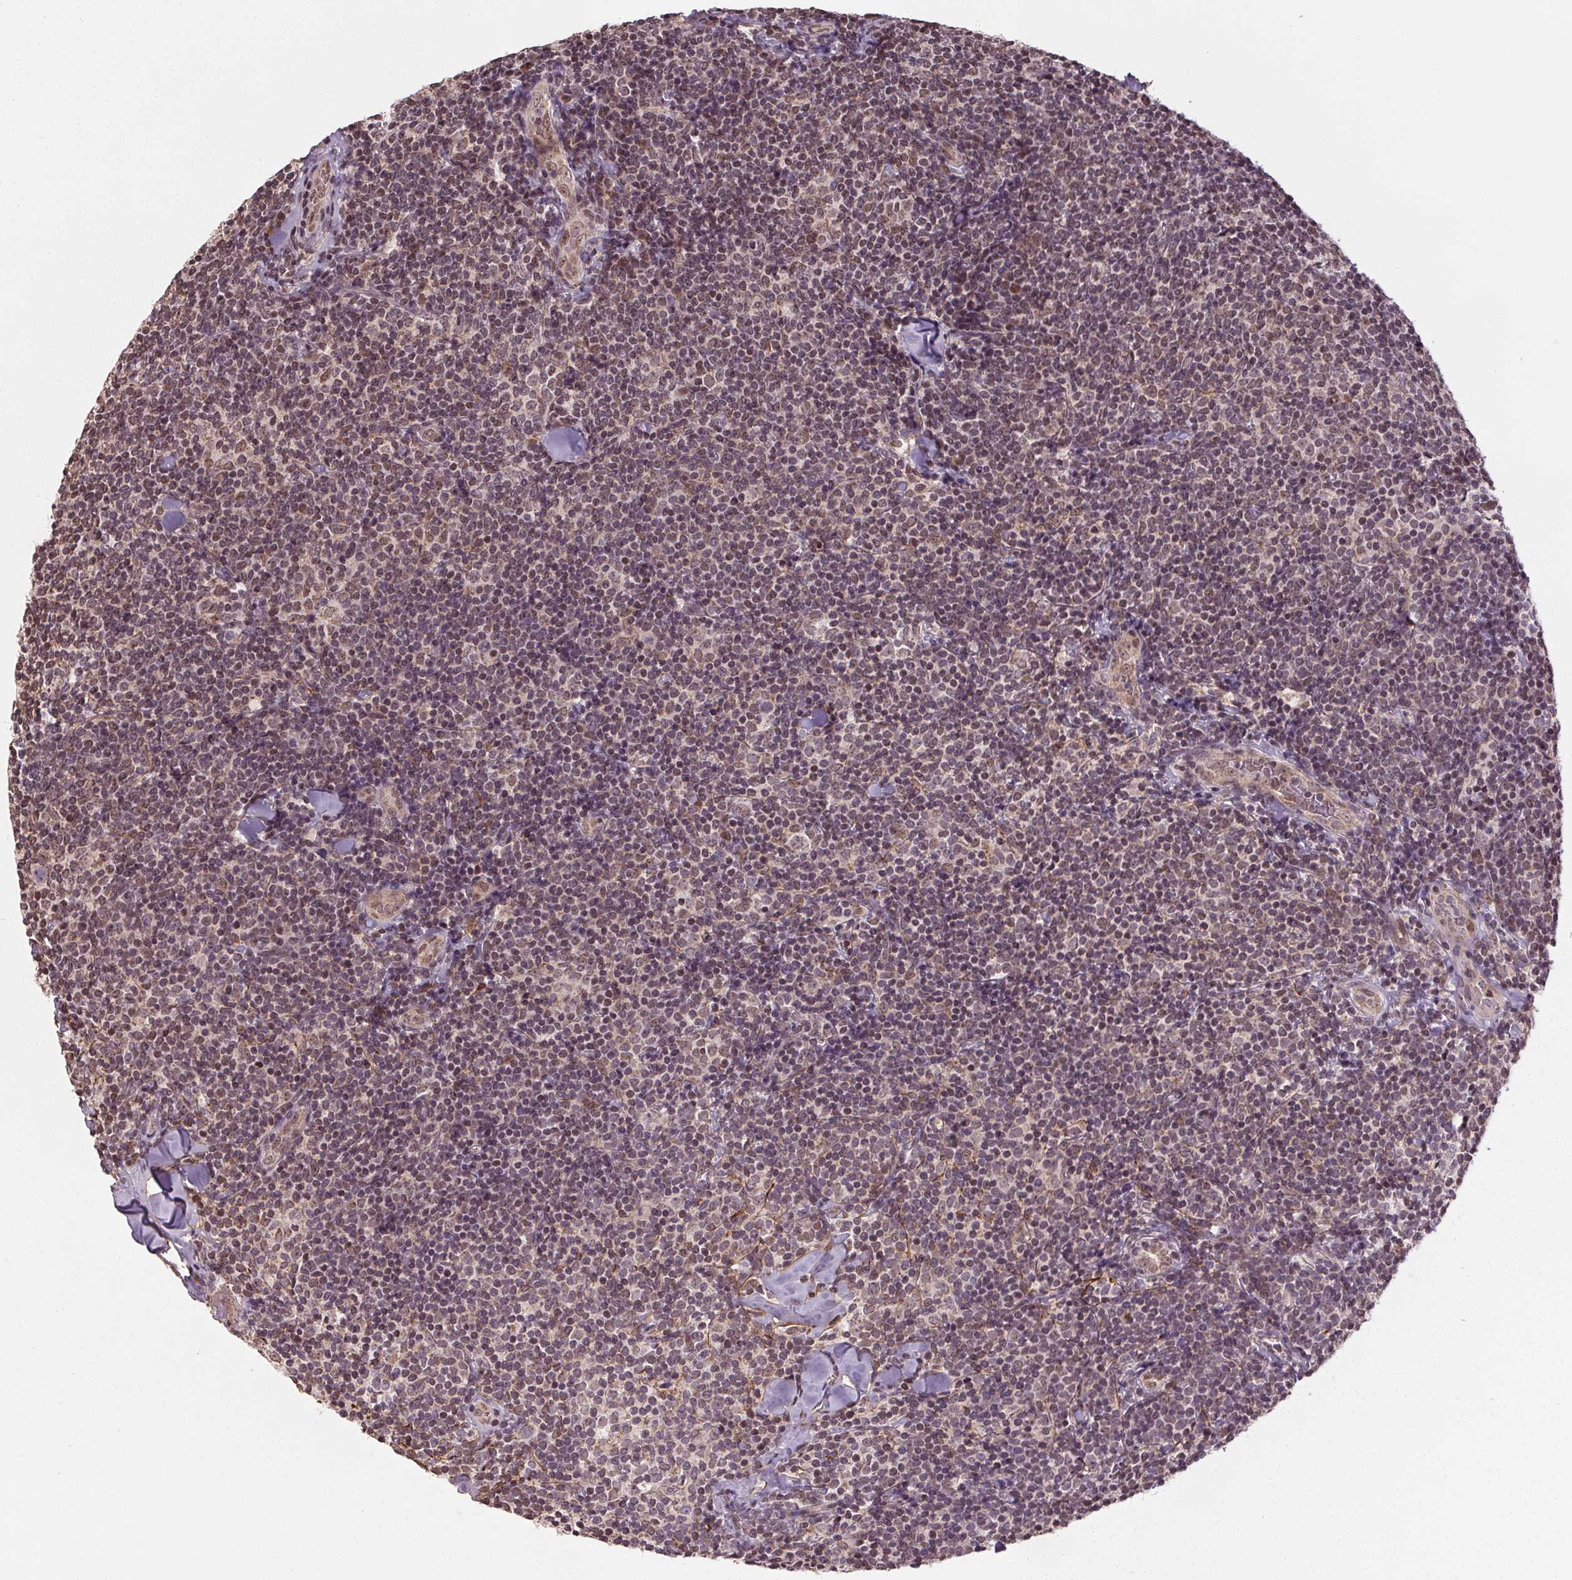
{"staining": {"intensity": "weak", "quantity": "25%-75%", "location": "nuclear"}, "tissue": "lymphoma", "cell_type": "Tumor cells", "image_type": "cancer", "snomed": [{"axis": "morphology", "description": "Malignant lymphoma, non-Hodgkin's type, Low grade"}, {"axis": "topography", "description": "Lymph node"}], "caption": "Malignant lymphoma, non-Hodgkin's type (low-grade) stained for a protein (brown) reveals weak nuclear positive staining in approximately 25%-75% of tumor cells.", "gene": "KIAA0232", "patient": {"sex": "female", "age": 56}}